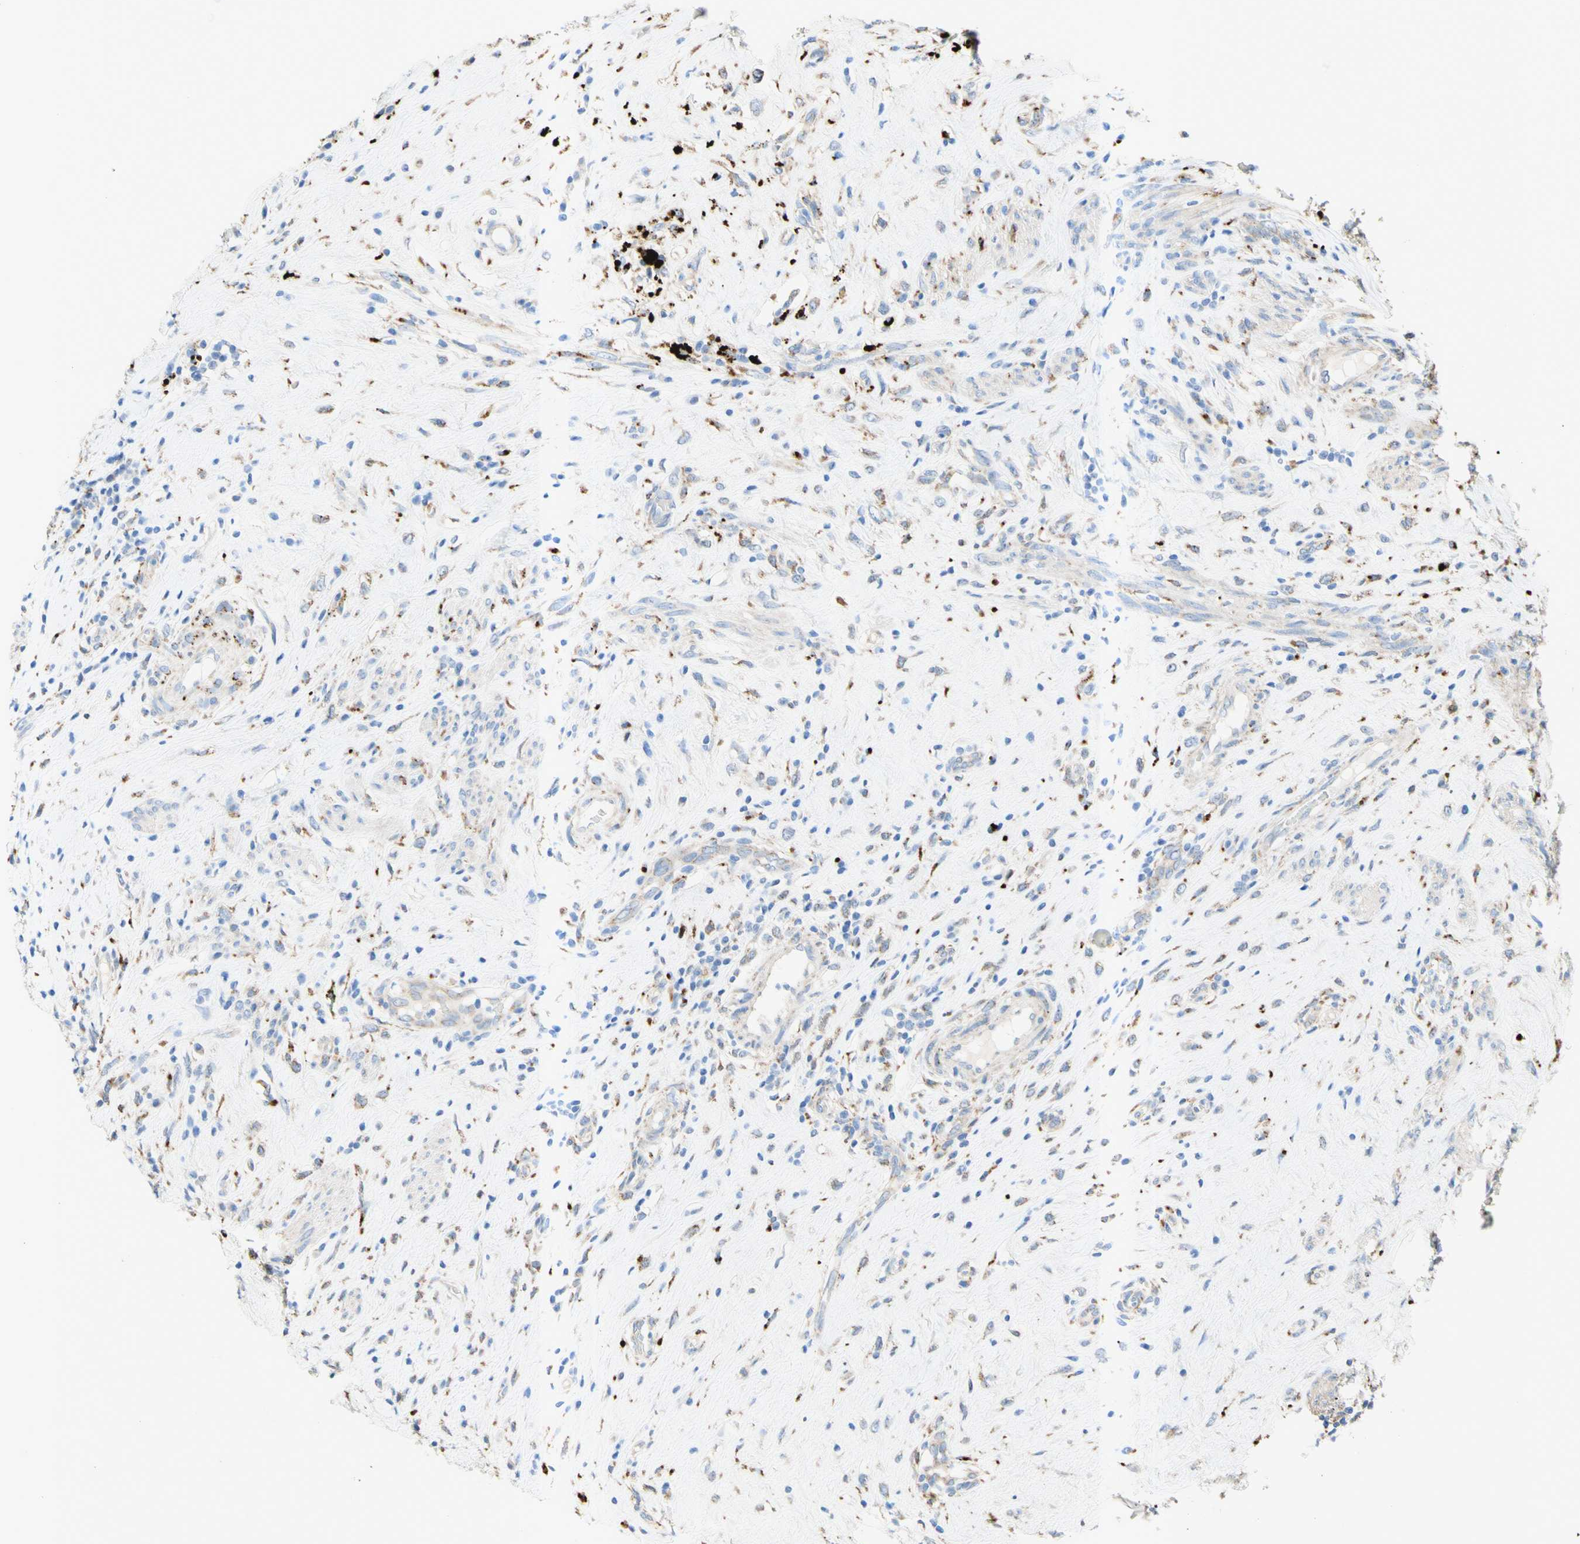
{"staining": {"intensity": "weak", "quantity": "25%-75%", "location": "cytoplasmic/membranous"}, "tissue": "testis cancer", "cell_type": "Tumor cells", "image_type": "cancer", "snomed": [{"axis": "morphology", "description": "Necrosis, NOS"}, {"axis": "morphology", "description": "Carcinoma, Embryonal, NOS"}, {"axis": "topography", "description": "Testis"}], "caption": "The image reveals immunohistochemical staining of embryonal carcinoma (testis). There is weak cytoplasmic/membranous expression is seen in about 25%-75% of tumor cells. Nuclei are stained in blue.", "gene": "URB2", "patient": {"sex": "male", "age": 19}}